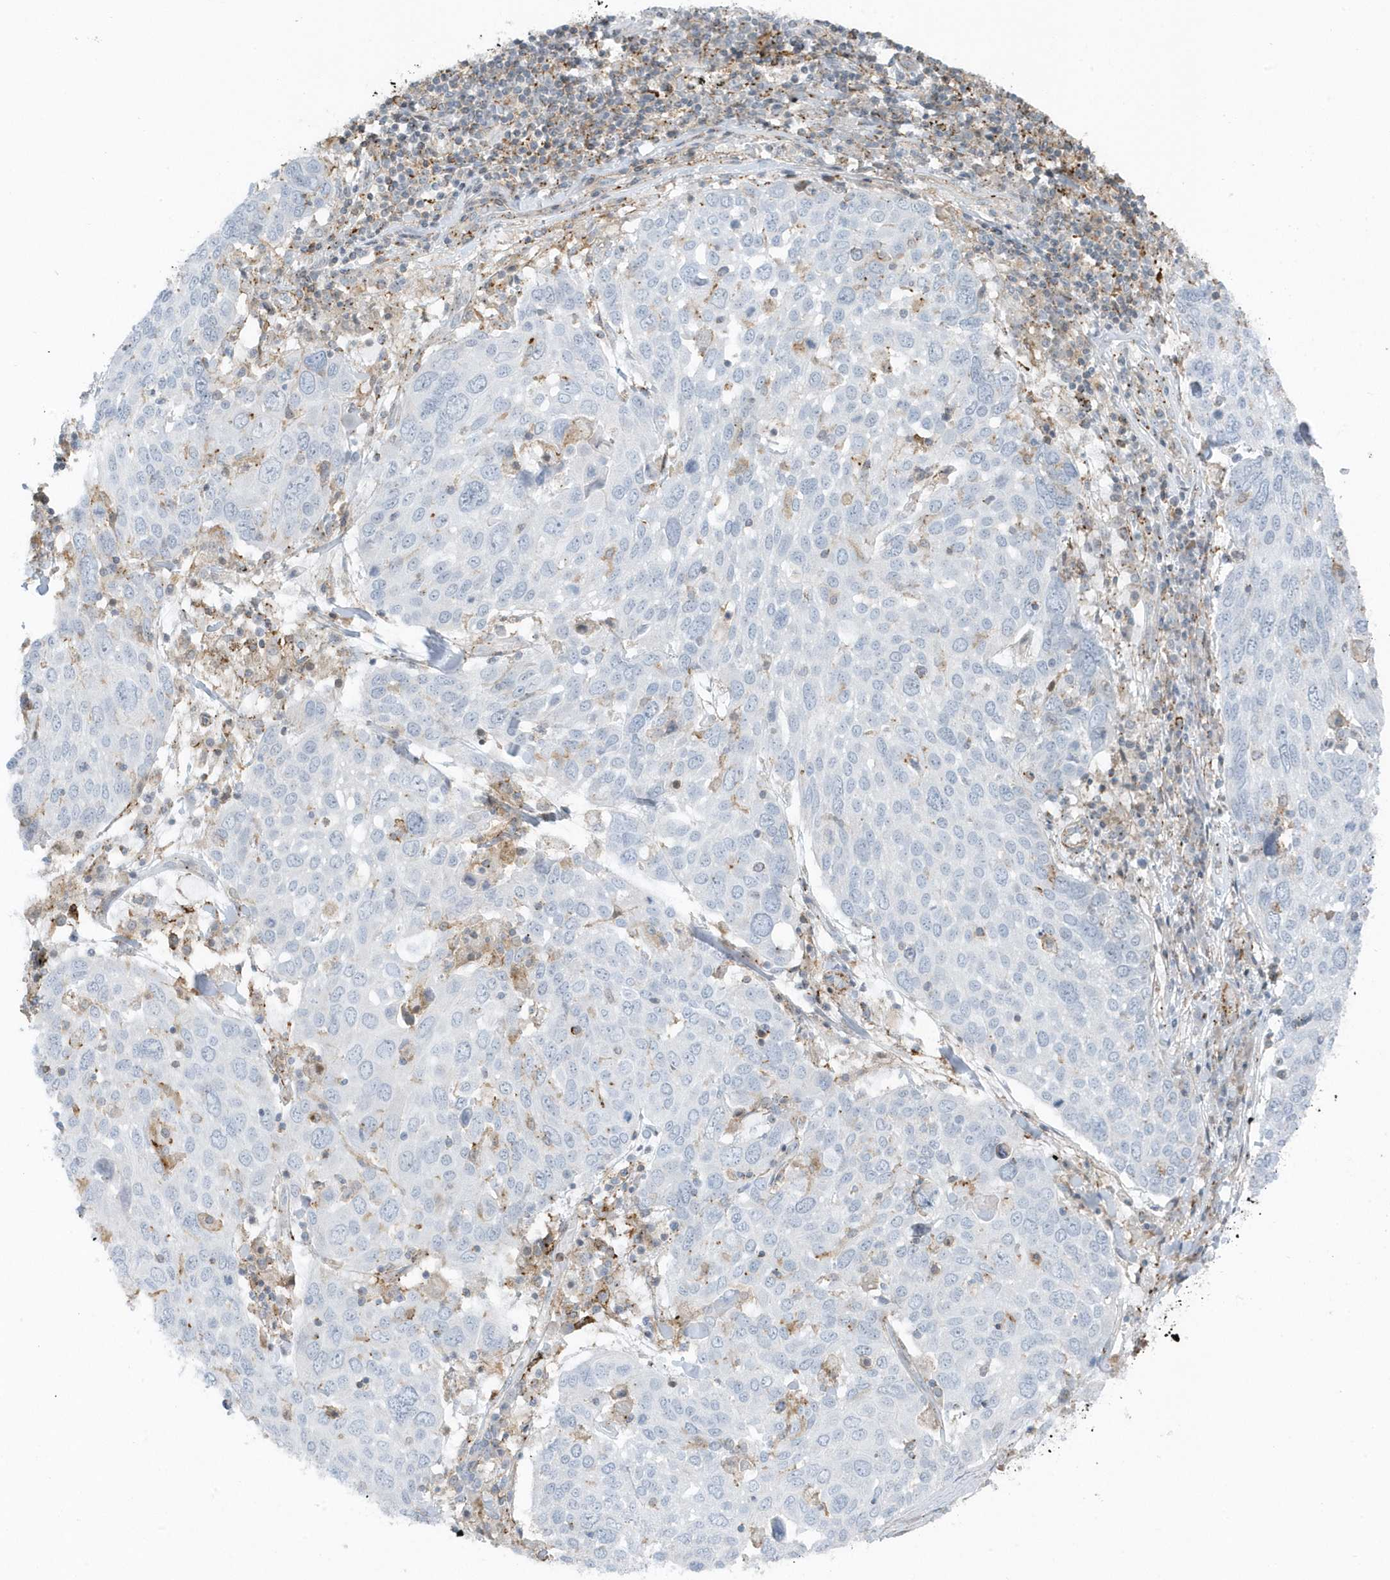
{"staining": {"intensity": "negative", "quantity": "none", "location": "none"}, "tissue": "lung cancer", "cell_type": "Tumor cells", "image_type": "cancer", "snomed": [{"axis": "morphology", "description": "Squamous cell carcinoma, NOS"}, {"axis": "topography", "description": "Lung"}], "caption": "Immunohistochemistry micrograph of neoplastic tissue: human squamous cell carcinoma (lung) stained with DAB (3,3'-diaminobenzidine) exhibits no significant protein positivity in tumor cells. Nuclei are stained in blue.", "gene": "CACNB2", "patient": {"sex": "male", "age": 65}}